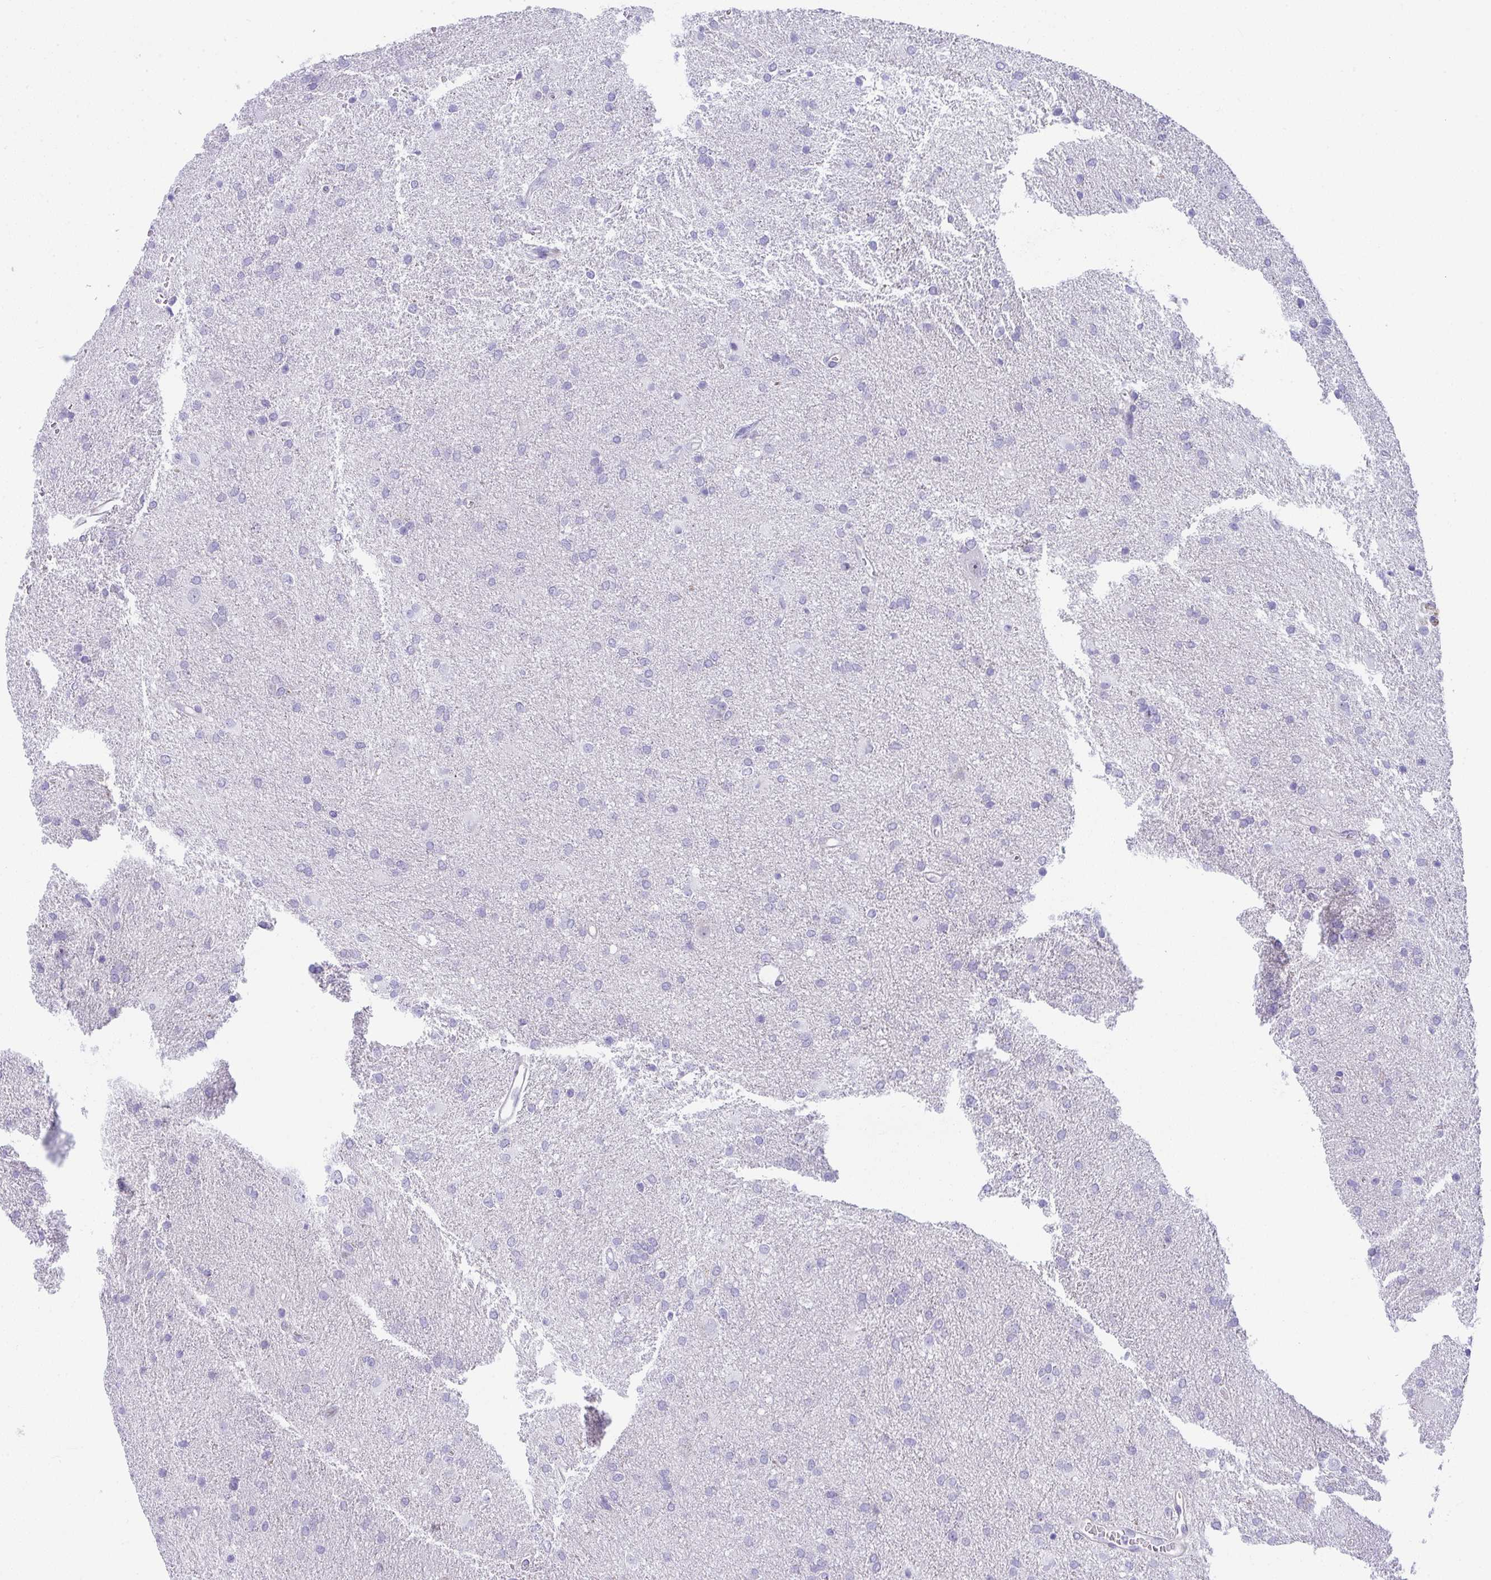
{"staining": {"intensity": "negative", "quantity": "none", "location": "none"}, "tissue": "glioma", "cell_type": "Tumor cells", "image_type": "cancer", "snomed": [{"axis": "morphology", "description": "Glioma, malignant, Low grade"}, {"axis": "topography", "description": "Brain"}], "caption": "The image demonstrates no staining of tumor cells in low-grade glioma (malignant). (DAB (3,3'-diaminobenzidine) IHC with hematoxylin counter stain).", "gene": "MYL12A", "patient": {"sex": "male", "age": 66}}